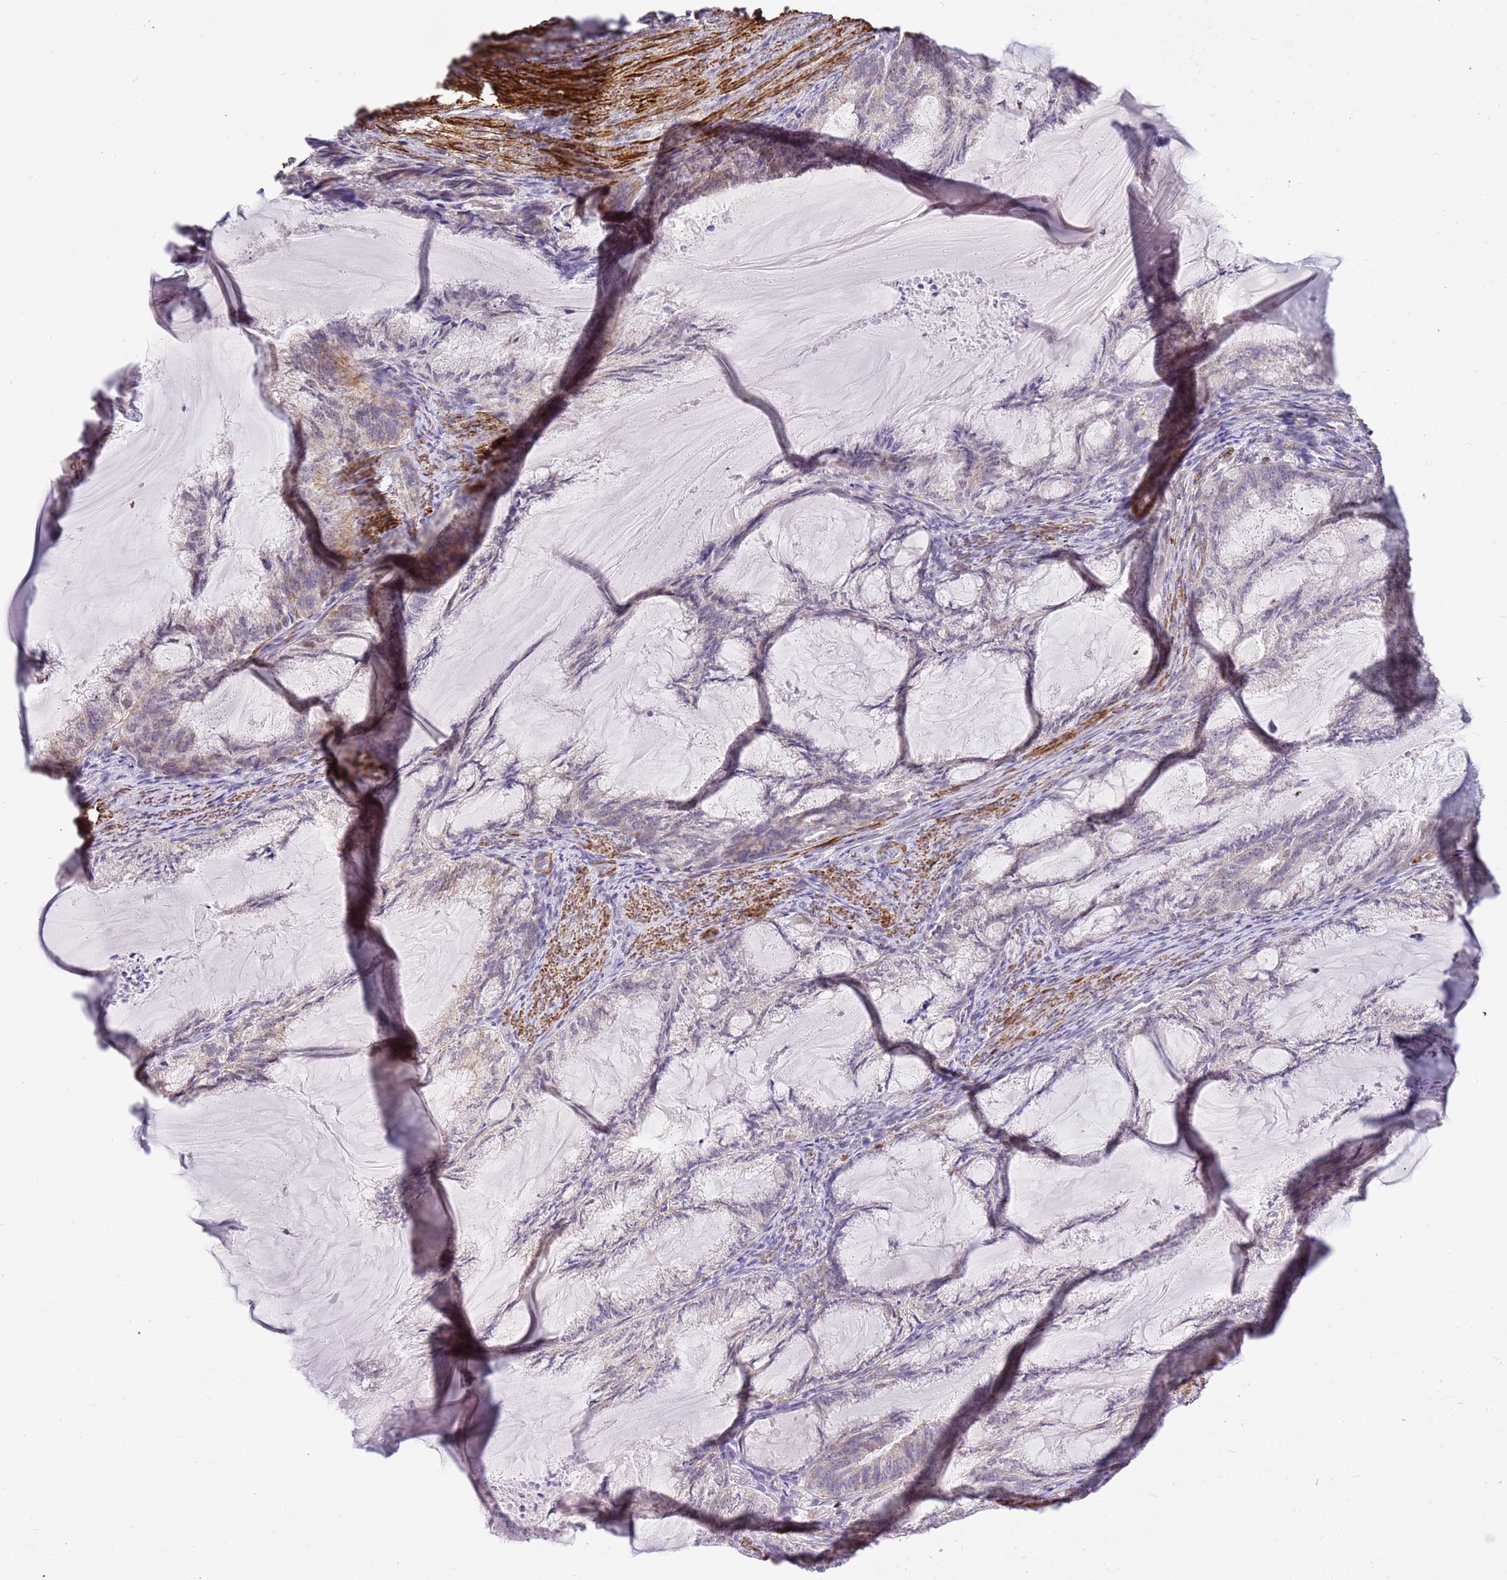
{"staining": {"intensity": "negative", "quantity": "none", "location": "none"}, "tissue": "endometrial cancer", "cell_type": "Tumor cells", "image_type": "cancer", "snomed": [{"axis": "morphology", "description": "Adenocarcinoma, NOS"}, {"axis": "topography", "description": "Endometrium"}], "caption": "High magnification brightfield microscopy of endometrial adenocarcinoma stained with DAB (brown) and counterstained with hematoxylin (blue): tumor cells show no significant positivity.", "gene": "SMIM4", "patient": {"sex": "female", "age": 86}}